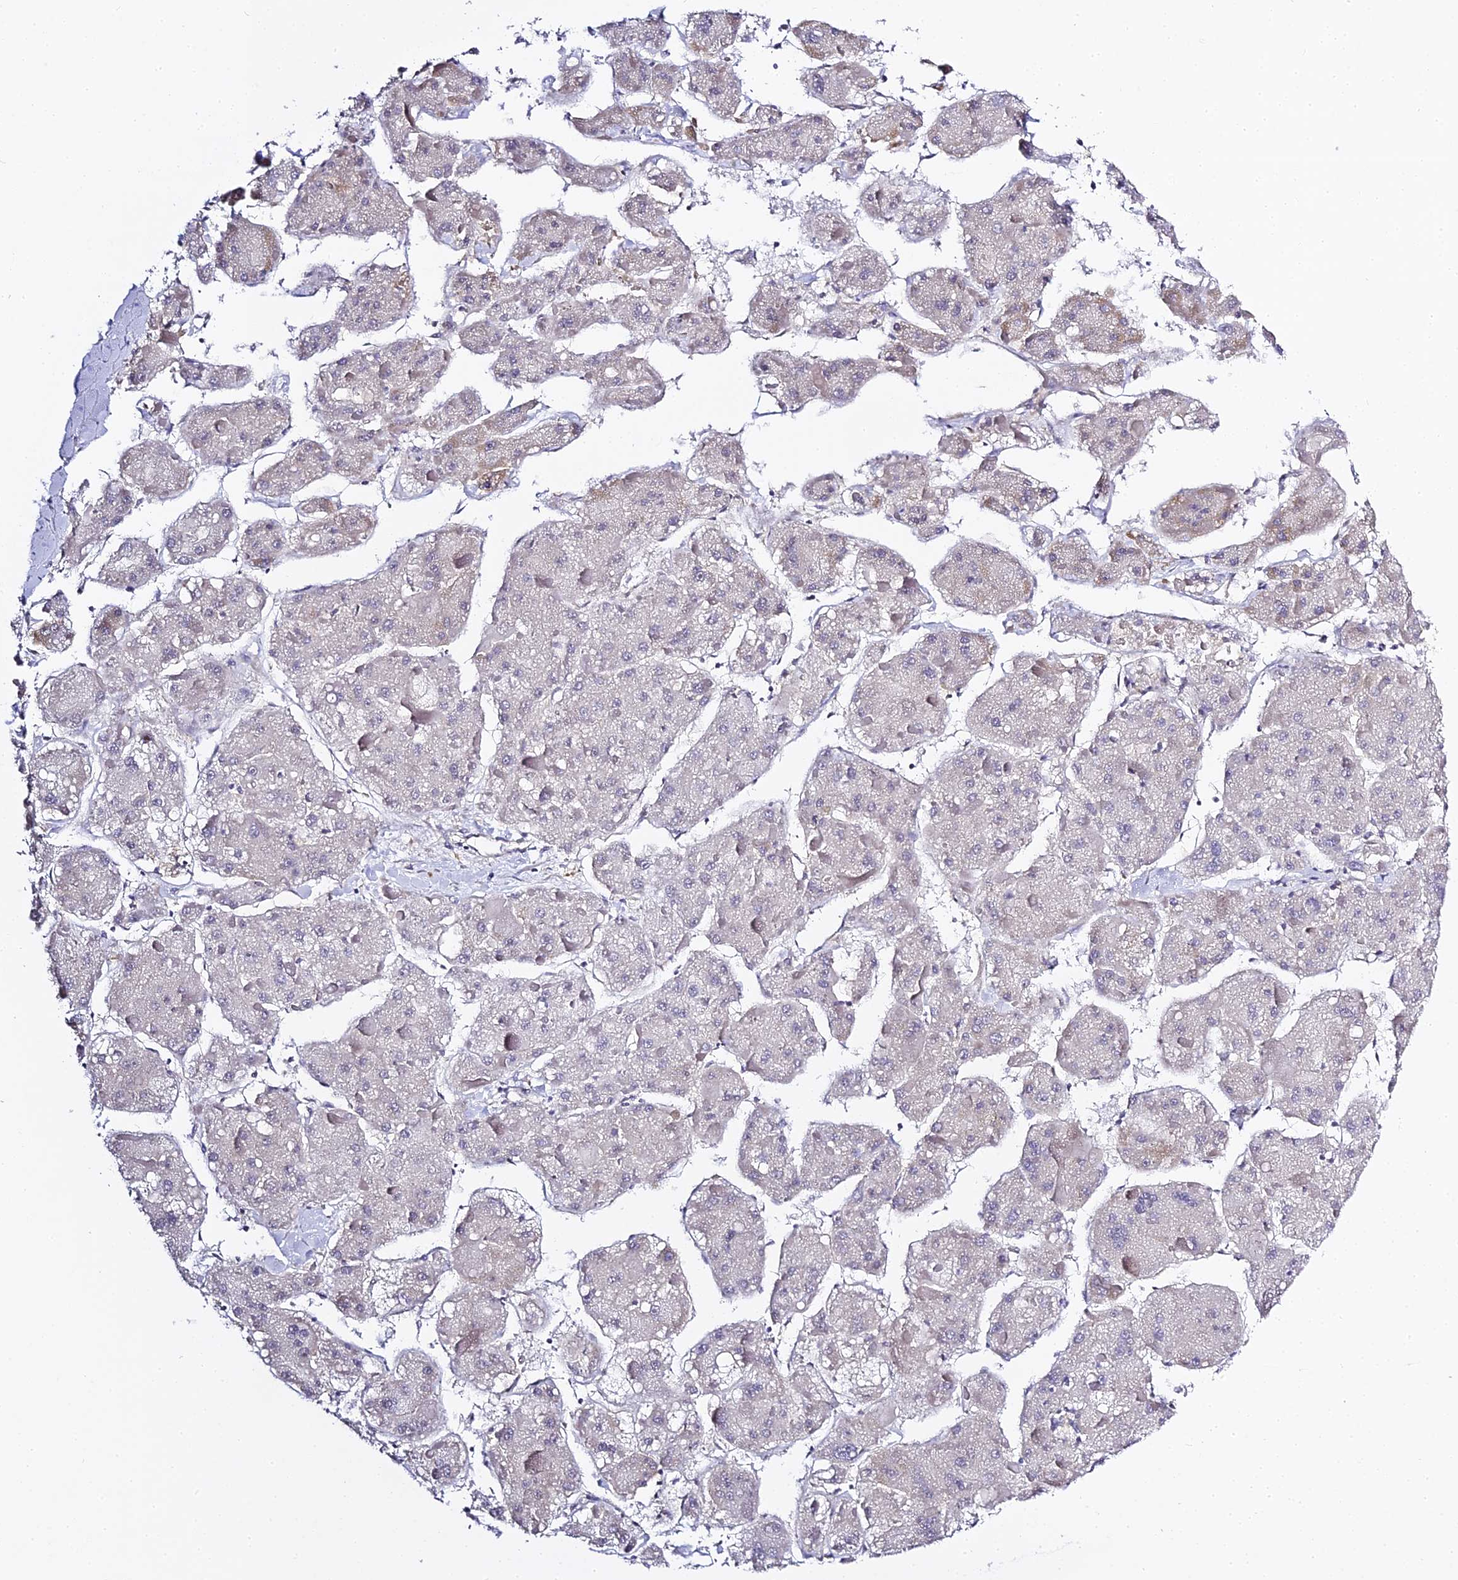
{"staining": {"intensity": "weak", "quantity": "<25%", "location": "cytoplasmic/membranous"}, "tissue": "liver cancer", "cell_type": "Tumor cells", "image_type": "cancer", "snomed": [{"axis": "morphology", "description": "Carcinoma, Hepatocellular, NOS"}, {"axis": "topography", "description": "Liver"}], "caption": "Protein analysis of hepatocellular carcinoma (liver) reveals no significant staining in tumor cells.", "gene": "SERP1", "patient": {"sex": "female", "age": 73}}